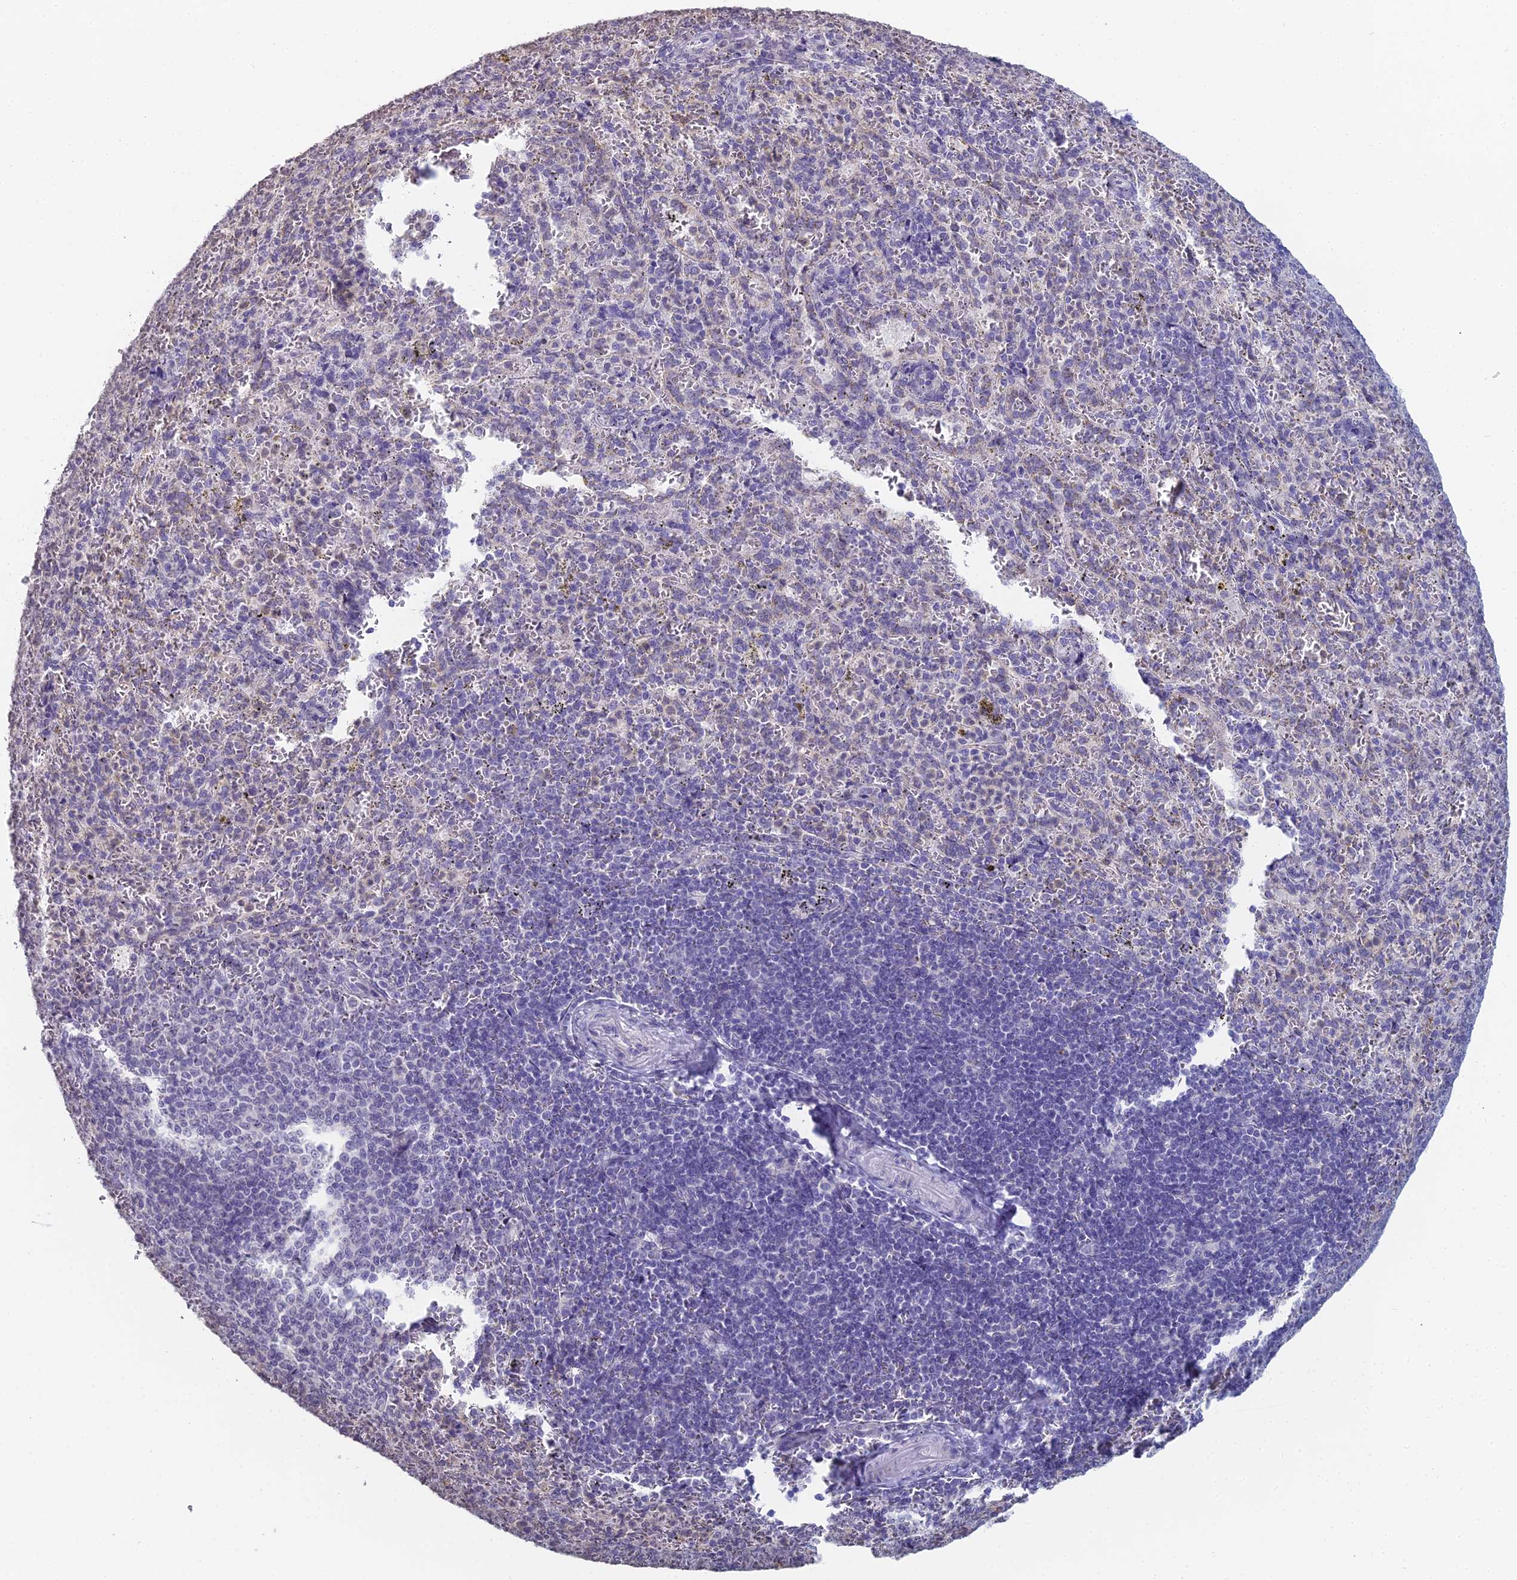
{"staining": {"intensity": "negative", "quantity": "none", "location": "none"}, "tissue": "spleen", "cell_type": "Cells in red pulp", "image_type": "normal", "snomed": [{"axis": "morphology", "description": "Normal tissue, NOS"}, {"axis": "topography", "description": "Spleen"}], "caption": "This is an IHC photomicrograph of benign spleen. There is no expression in cells in red pulp.", "gene": "PRR22", "patient": {"sex": "female", "age": 21}}